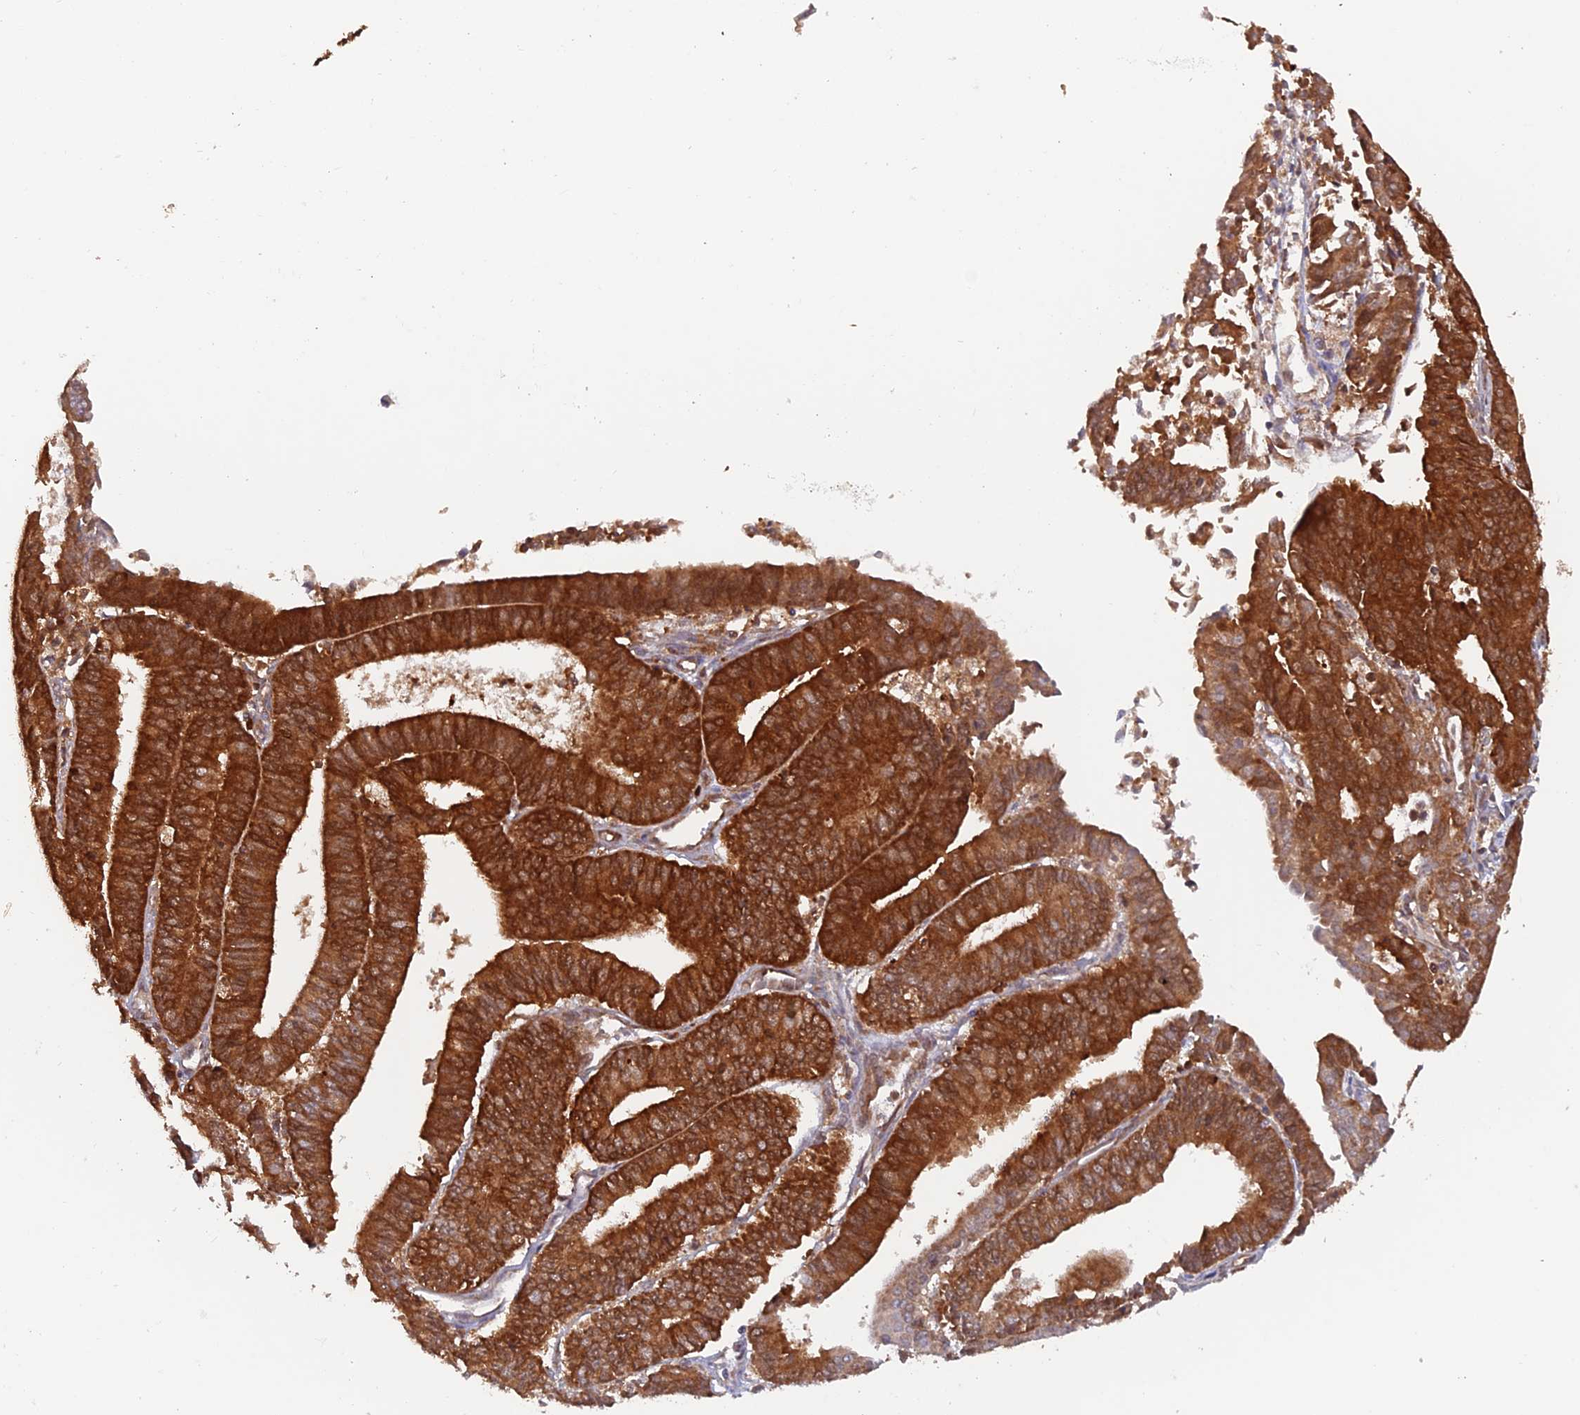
{"staining": {"intensity": "strong", "quantity": ">75%", "location": "cytoplasmic/membranous"}, "tissue": "endometrial cancer", "cell_type": "Tumor cells", "image_type": "cancer", "snomed": [{"axis": "morphology", "description": "Adenocarcinoma, NOS"}, {"axis": "topography", "description": "Endometrium"}], "caption": "Endometrial cancer (adenocarcinoma) was stained to show a protein in brown. There is high levels of strong cytoplasmic/membranous expression in about >75% of tumor cells.", "gene": "DTYMK", "patient": {"sex": "female", "age": 73}}